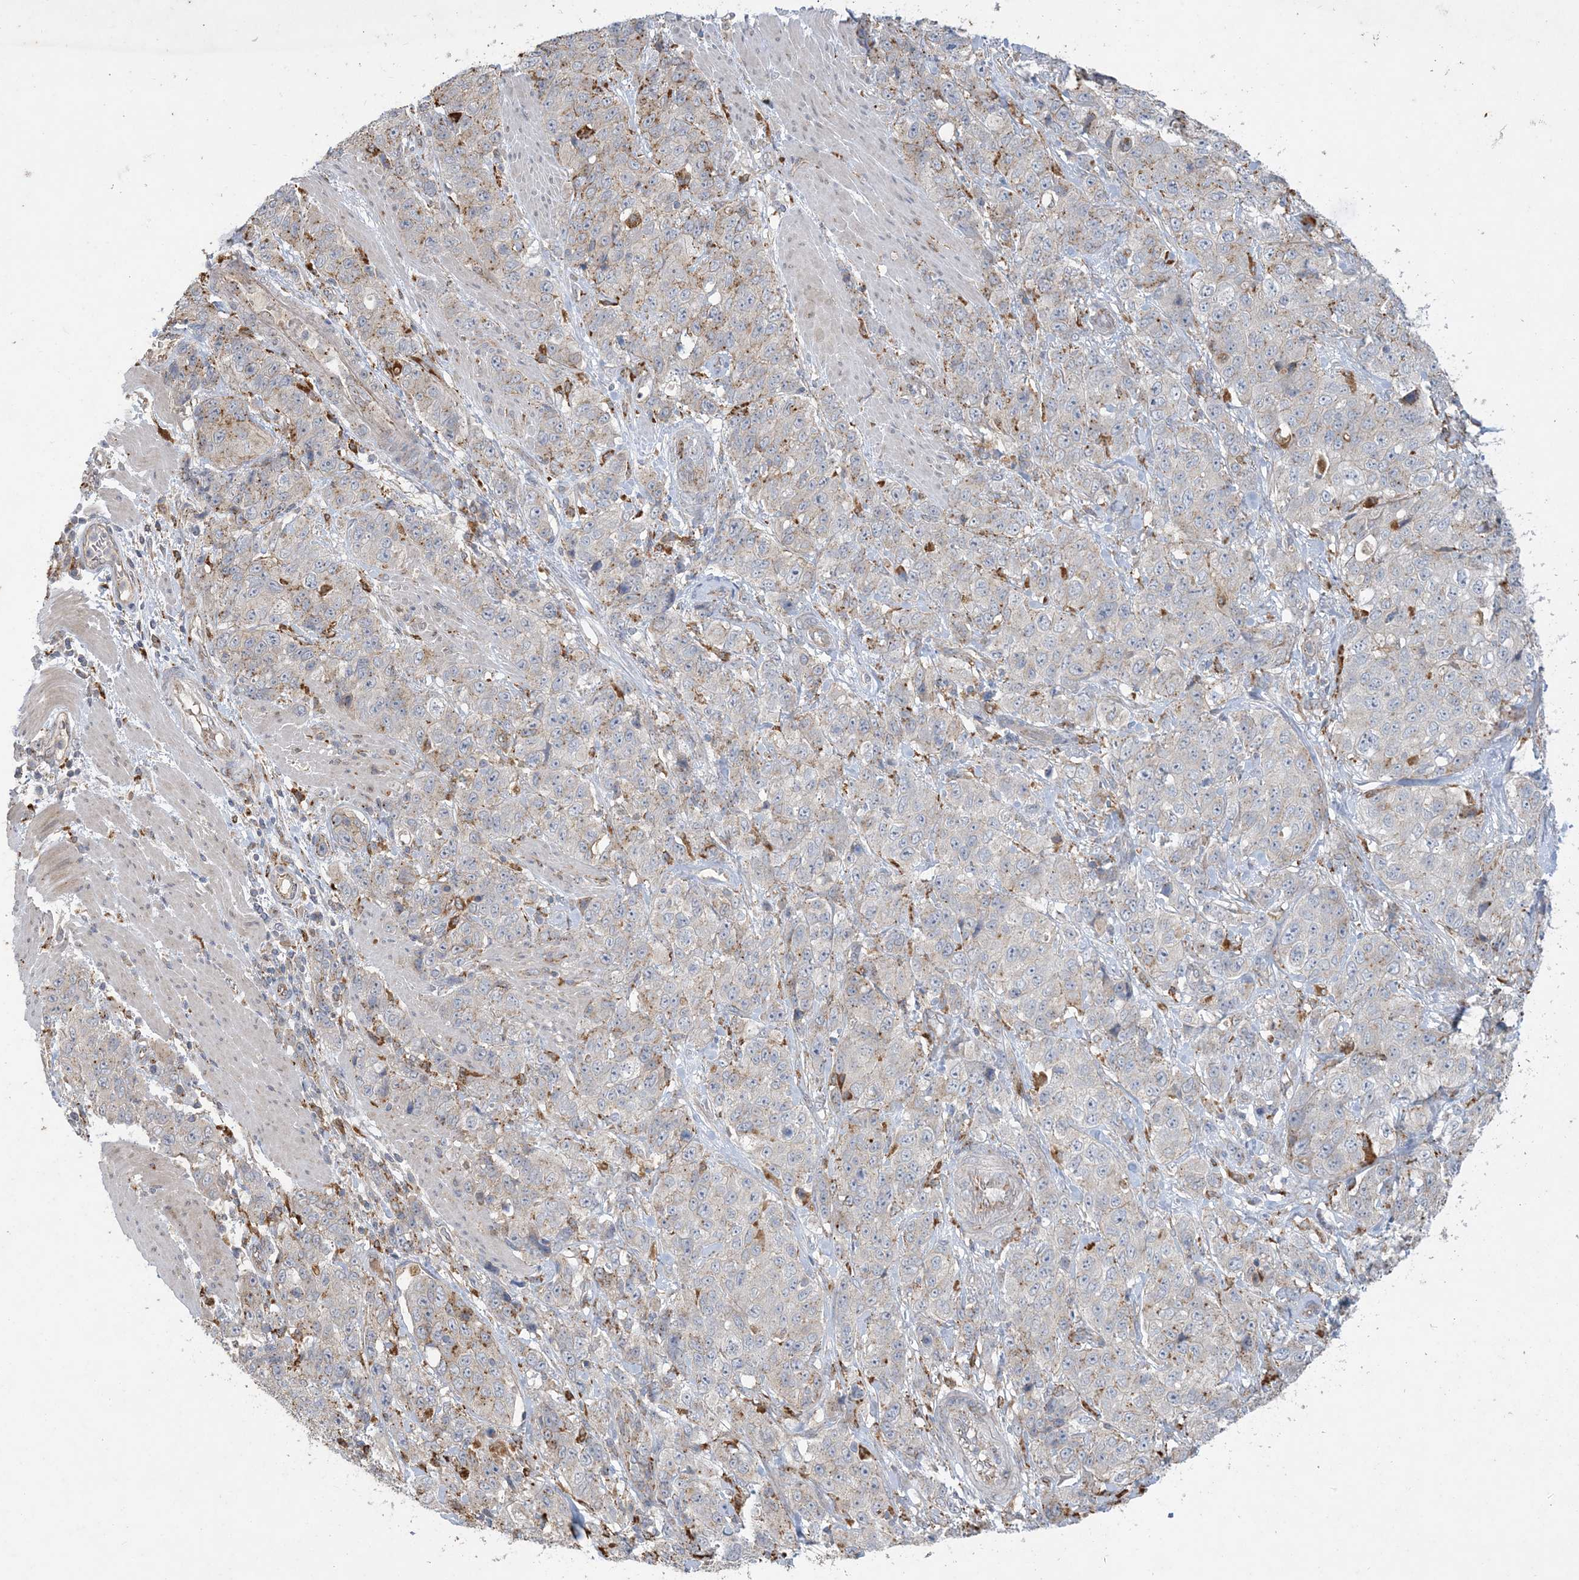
{"staining": {"intensity": "weak", "quantity": "<25%", "location": "cytoplasmic/membranous"}, "tissue": "stomach cancer", "cell_type": "Tumor cells", "image_type": "cancer", "snomed": [{"axis": "morphology", "description": "Adenocarcinoma, NOS"}, {"axis": "topography", "description": "Stomach"}], "caption": "Protein analysis of stomach adenocarcinoma displays no significant expression in tumor cells. The staining is performed using DAB (3,3'-diaminobenzidine) brown chromogen with nuclei counter-stained in using hematoxylin.", "gene": "MRPS18A", "patient": {"sex": "male", "age": 48}}